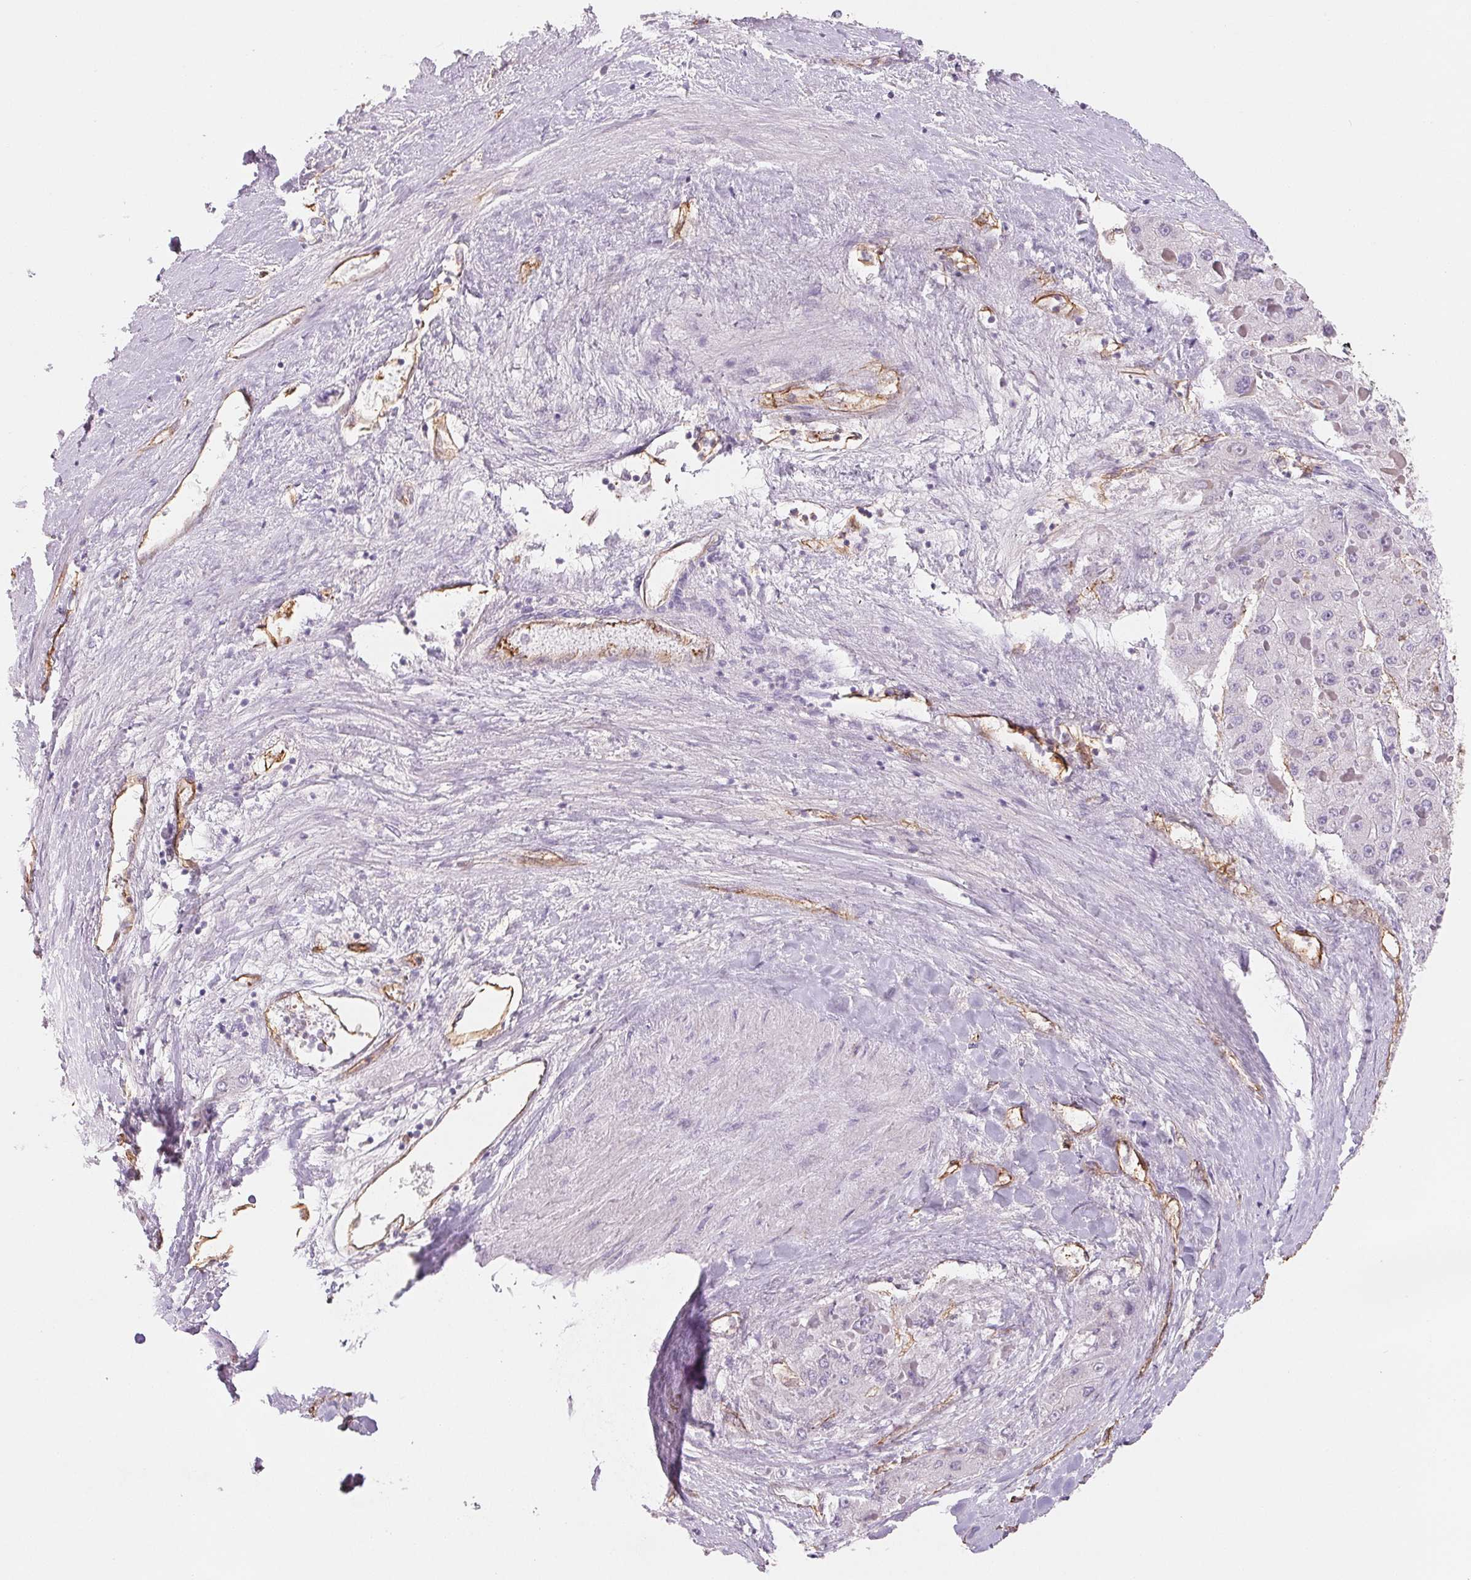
{"staining": {"intensity": "negative", "quantity": "none", "location": "none"}, "tissue": "liver cancer", "cell_type": "Tumor cells", "image_type": "cancer", "snomed": [{"axis": "morphology", "description": "Carcinoma, Hepatocellular, NOS"}, {"axis": "topography", "description": "Liver"}], "caption": "IHC of liver hepatocellular carcinoma shows no expression in tumor cells.", "gene": "ANKRD13B", "patient": {"sex": "female", "age": 73}}